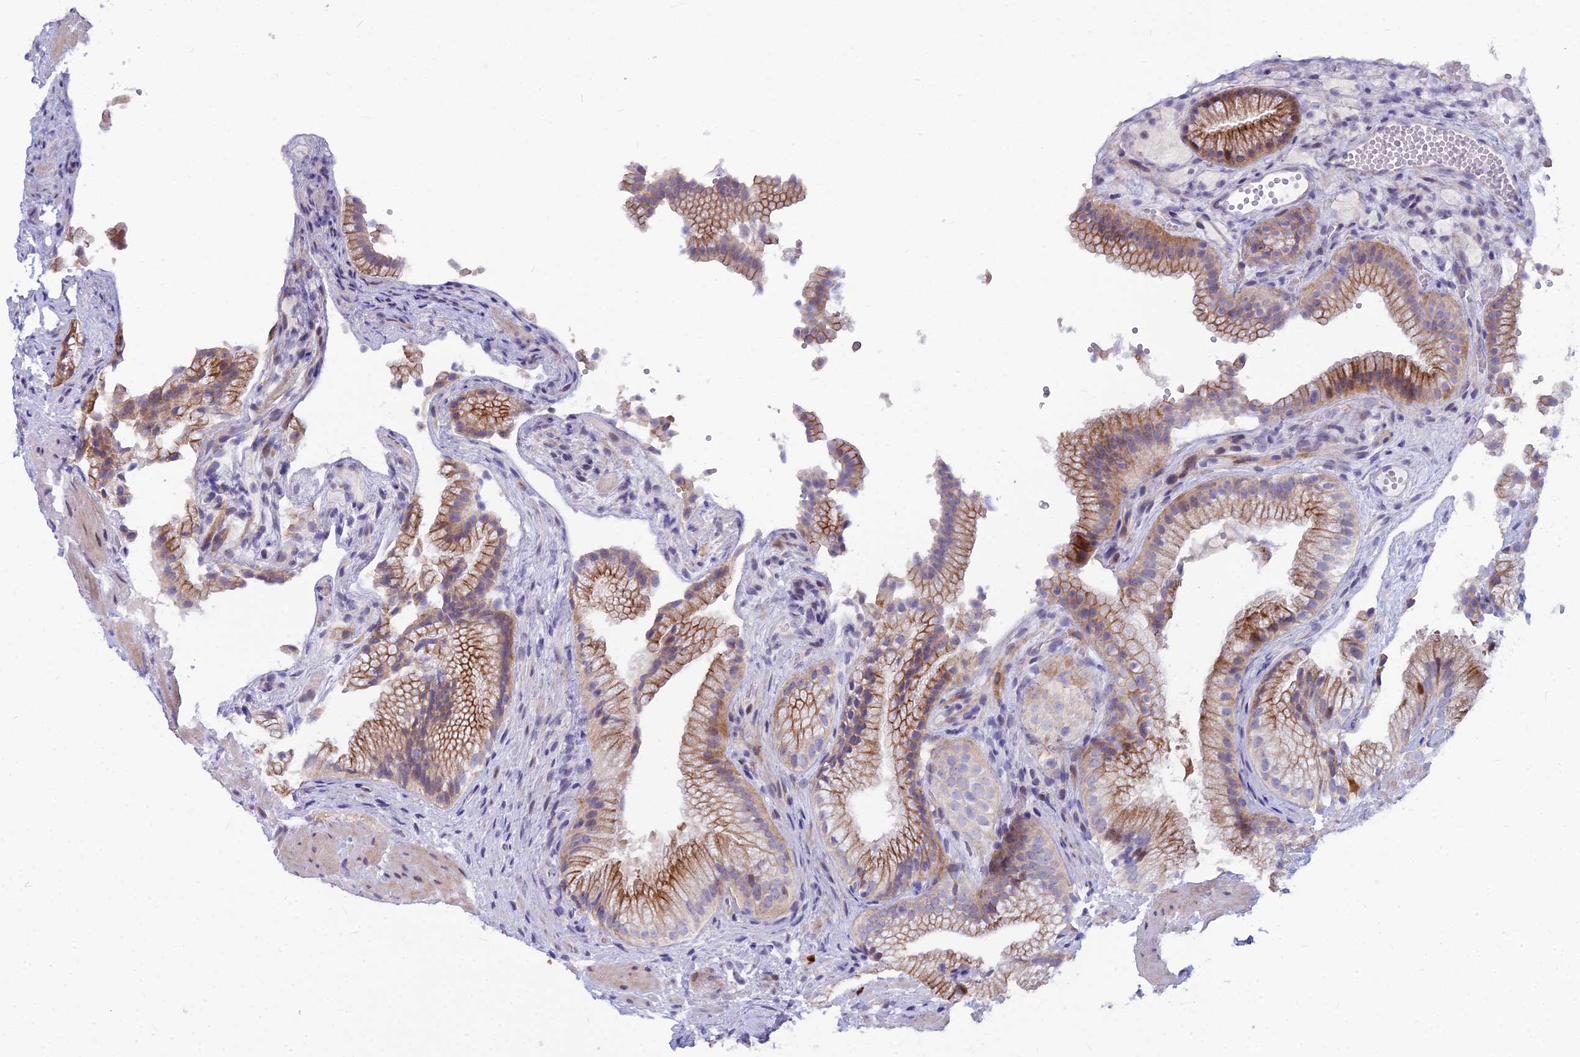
{"staining": {"intensity": "strong", "quantity": "25%-75%", "location": "cytoplasmic/membranous,nuclear"}, "tissue": "gallbladder", "cell_type": "Glandular cells", "image_type": "normal", "snomed": [{"axis": "morphology", "description": "Normal tissue, NOS"}, {"axis": "morphology", "description": "Inflammation, NOS"}, {"axis": "topography", "description": "Gallbladder"}], "caption": "Protein expression analysis of benign human gallbladder reveals strong cytoplasmic/membranous,nuclear expression in about 25%-75% of glandular cells. The staining is performed using DAB (3,3'-diaminobenzidine) brown chromogen to label protein expression. The nuclei are counter-stained blue using hematoxylin.", "gene": "ENSG00000285920", "patient": {"sex": "male", "age": 51}}